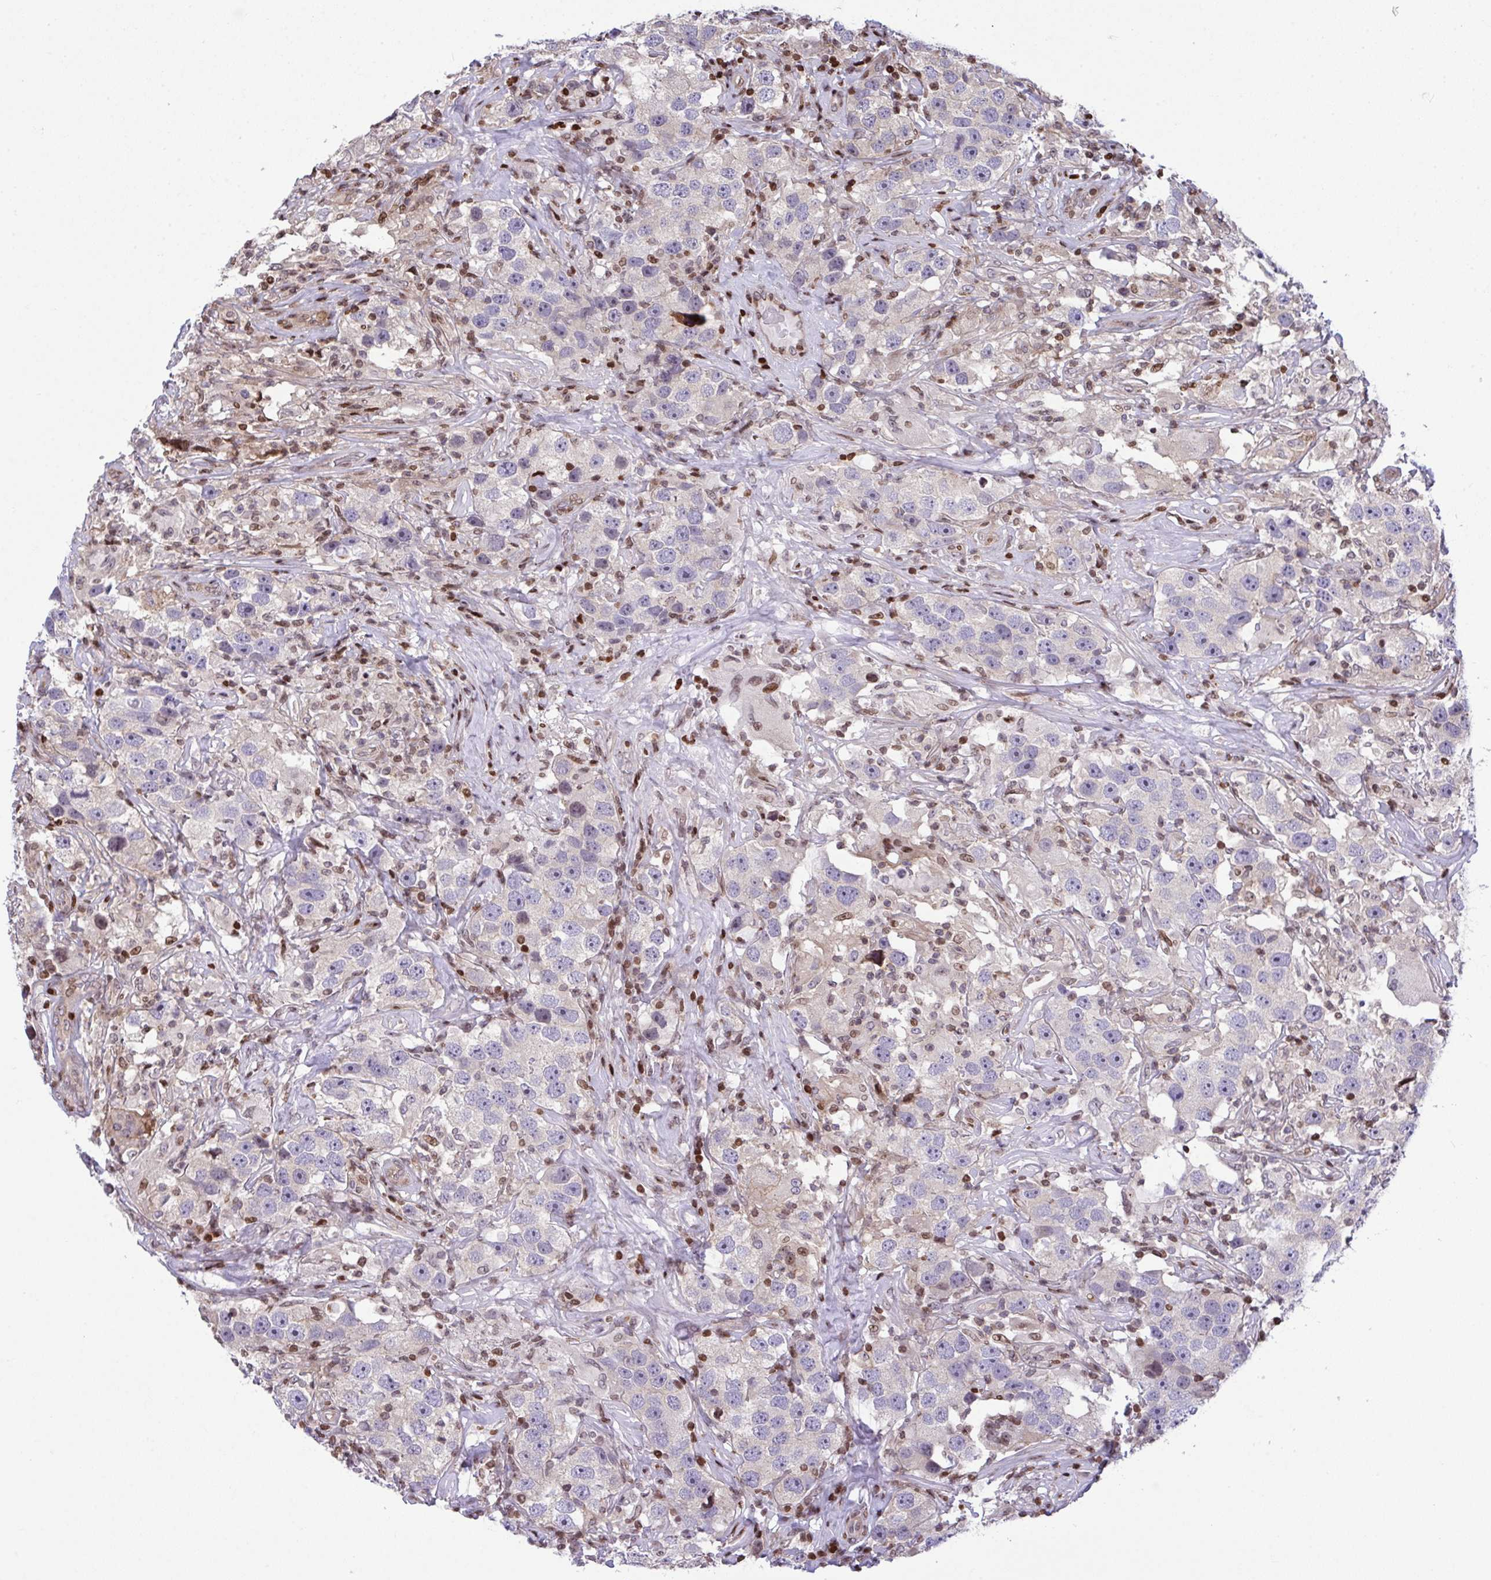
{"staining": {"intensity": "negative", "quantity": "none", "location": "none"}, "tissue": "testis cancer", "cell_type": "Tumor cells", "image_type": "cancer", "snomed": [{"axis": "morphology", "description": "Seminoma, NOS"}, {"axis": "topography", "description": "Testis"}], "caption": "The histopathology image displays no significant expression in tumor cells of testis seminoma. (Stains: DAB immunohistochemistry (IHC) with hematoxylin counter stain, Microscopy: brightfield microscopy at high magnification).", "gene": "RAPGEF5", "patient": {"sex": "male", "age": 49}}